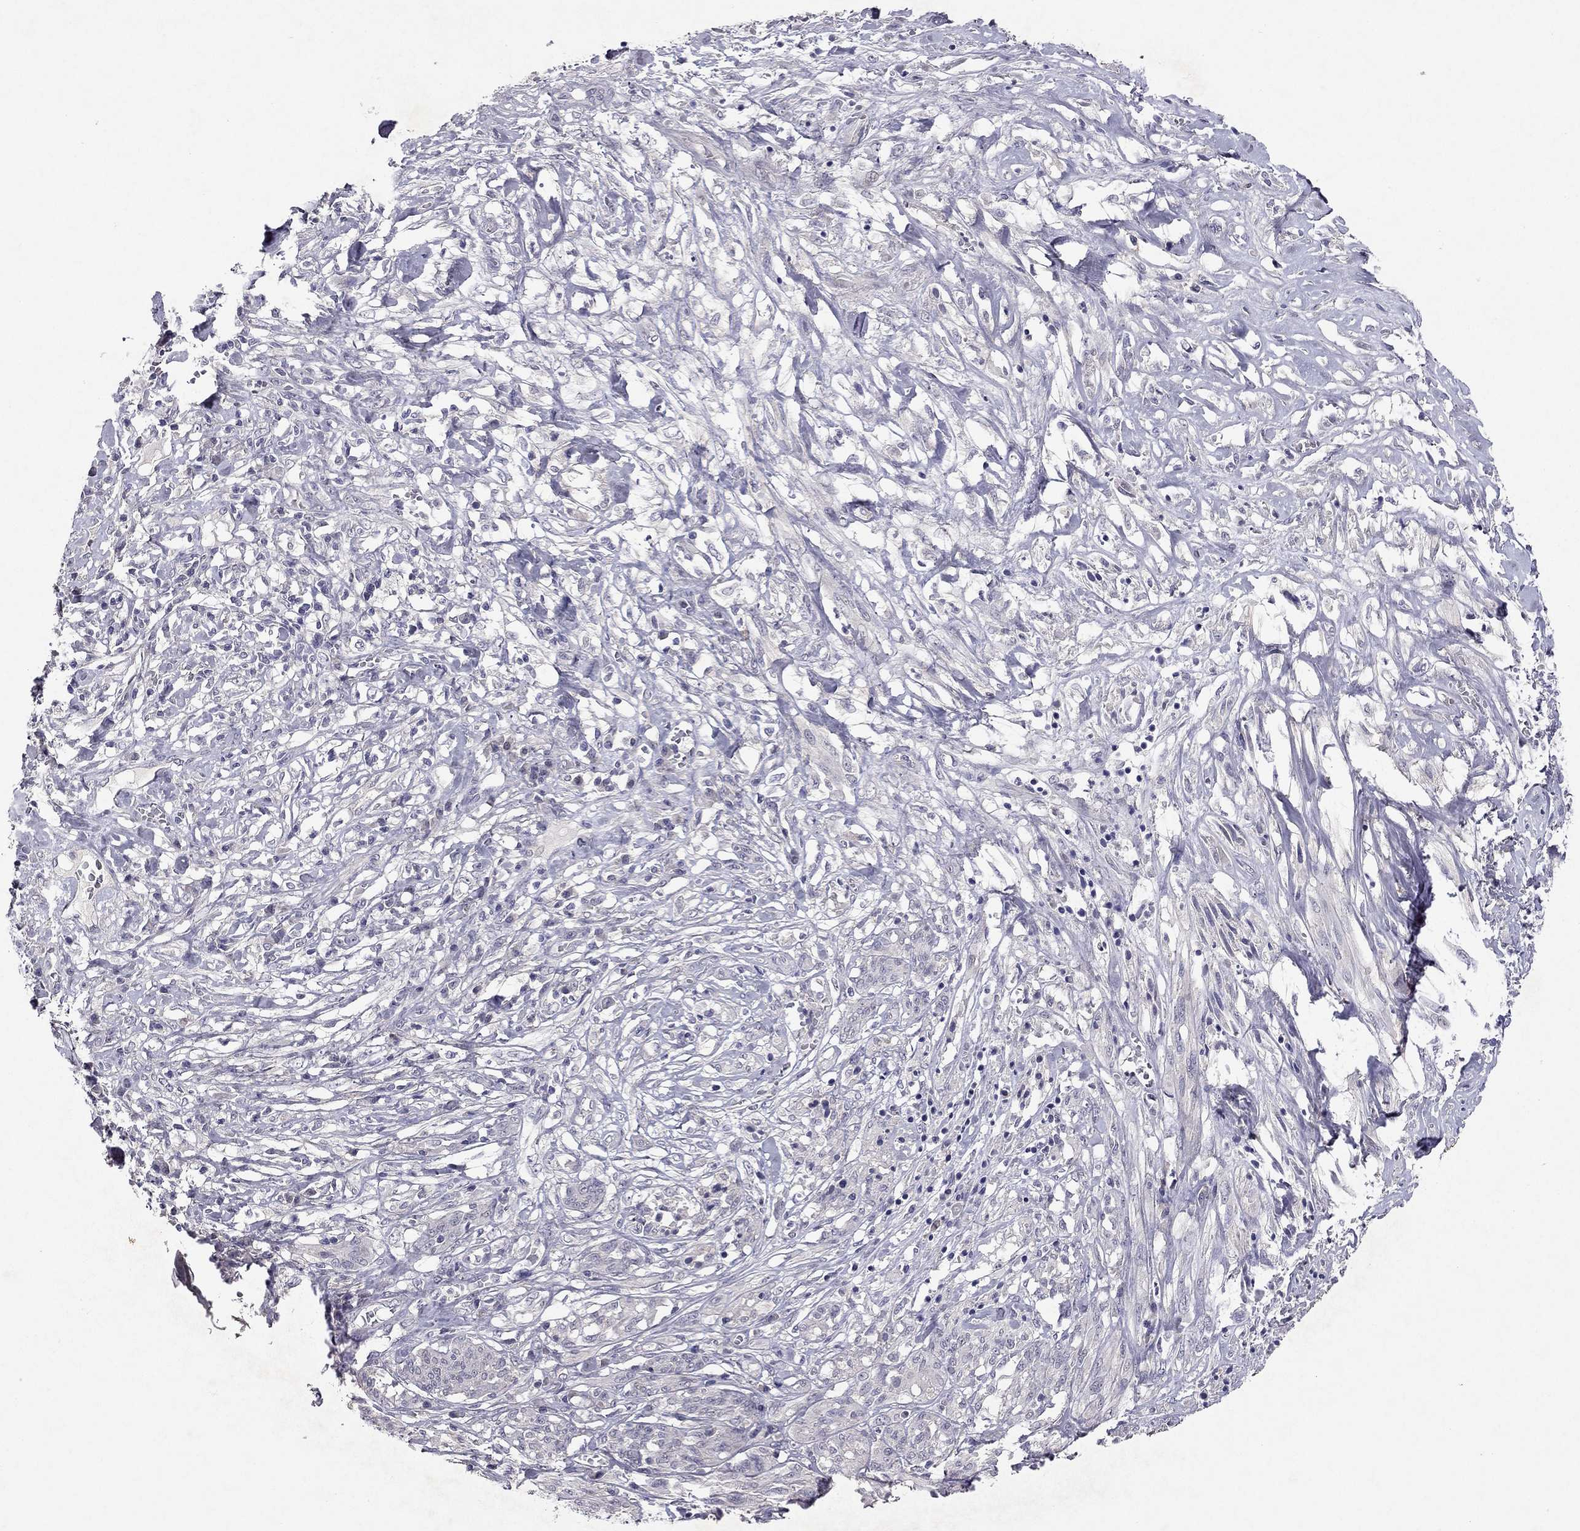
{"staining": {"intensity": "negative", "quantity": "none", "location": "none"}, "tissue": "melanoma", "cell_type": "Tumor cells", "image_type": "cancer", "snomed": [{"axis": "morphology", "description": "Malignant melanoma, NOS"}, {"axis": "topography", "description": "Skin"}], "caption": "High magnification brightfield microscopy of melanoma stained with DAB (brown) and counterstained with hematoxylin (blue): tumor cells show no significant staining.", "gene": "ESR2", "patient": {"sex": "female", "age": 91}}